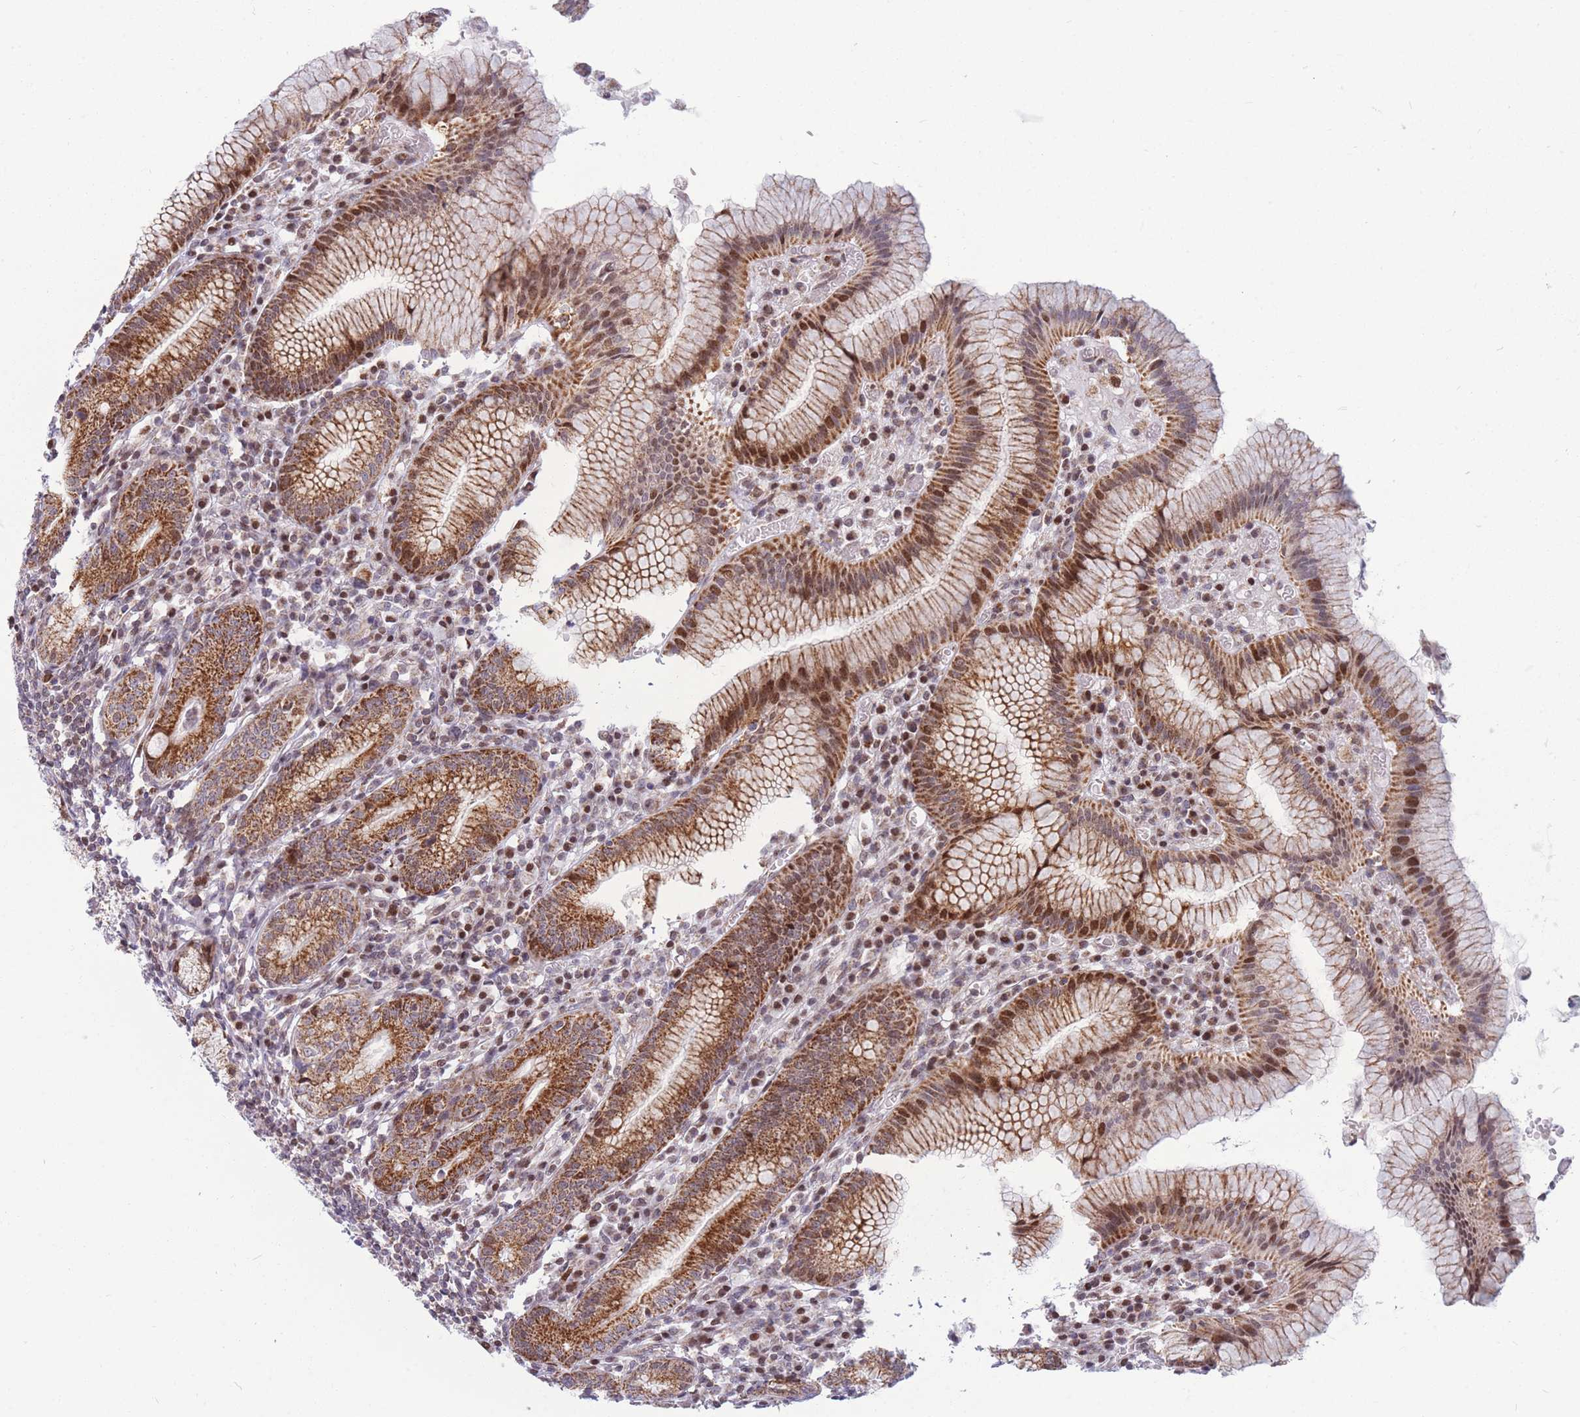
{"staining": {"intensity": "strong", "quantity": ">75%", "location": "cytoplasmic/membranous"}, "tissue": "stomach", "cell_type": "Glandular cells", "image_type": "normal", "snomed": [{"axis": "morphology", "description": "Normal tissue, NOS"}, {"axis": "topography", "description": "Stomach"}], "caption": "The micrograph exhibits a brown stain indicating the presence of a protein in the cytoplasmic/membranous of glandular cells in stomach.", "gene": "HSPE1", "patient": {"sex": "male", "age": 55}}